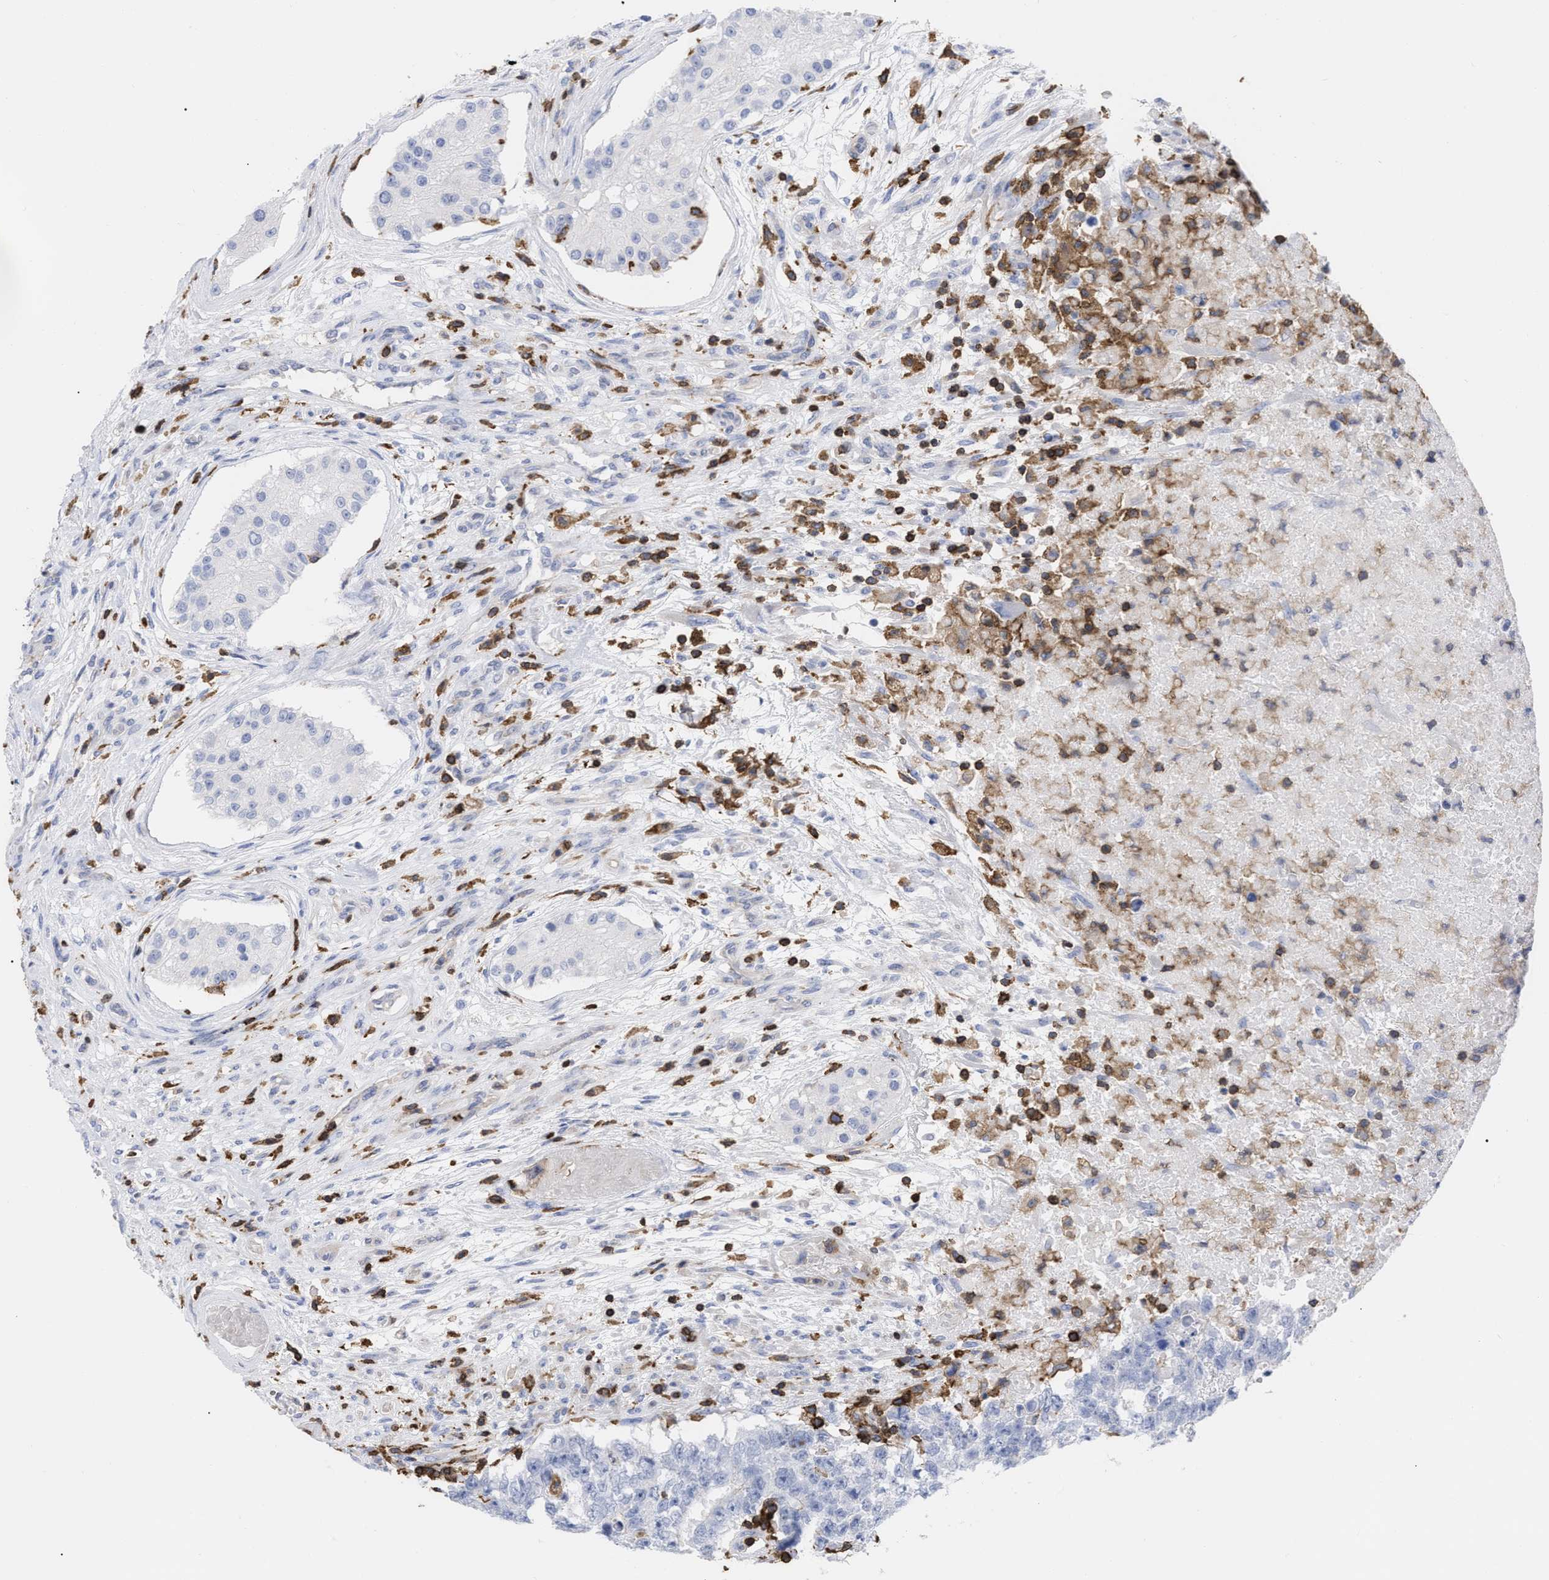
{"staining": {"intensity": "negative", "quantity": "none", "location": "none"}, "tissue": "testis cancer", "cell_type": "Tumor cells", "image_type": "cancer", "snomed": [{"axis": "morphology", "description": "Carcinoma, Embryonal, NOS"}, {"axis": "topography", "description": "Testis"}], "caption": "This is a micrograph of immunohistochemistry (IHC) staining of testis cancer (embryonal carcinoma), which shows no staining in tumor cells.", "gene": "HCLS1", "patient": {"sex": "male", "age": 25}}